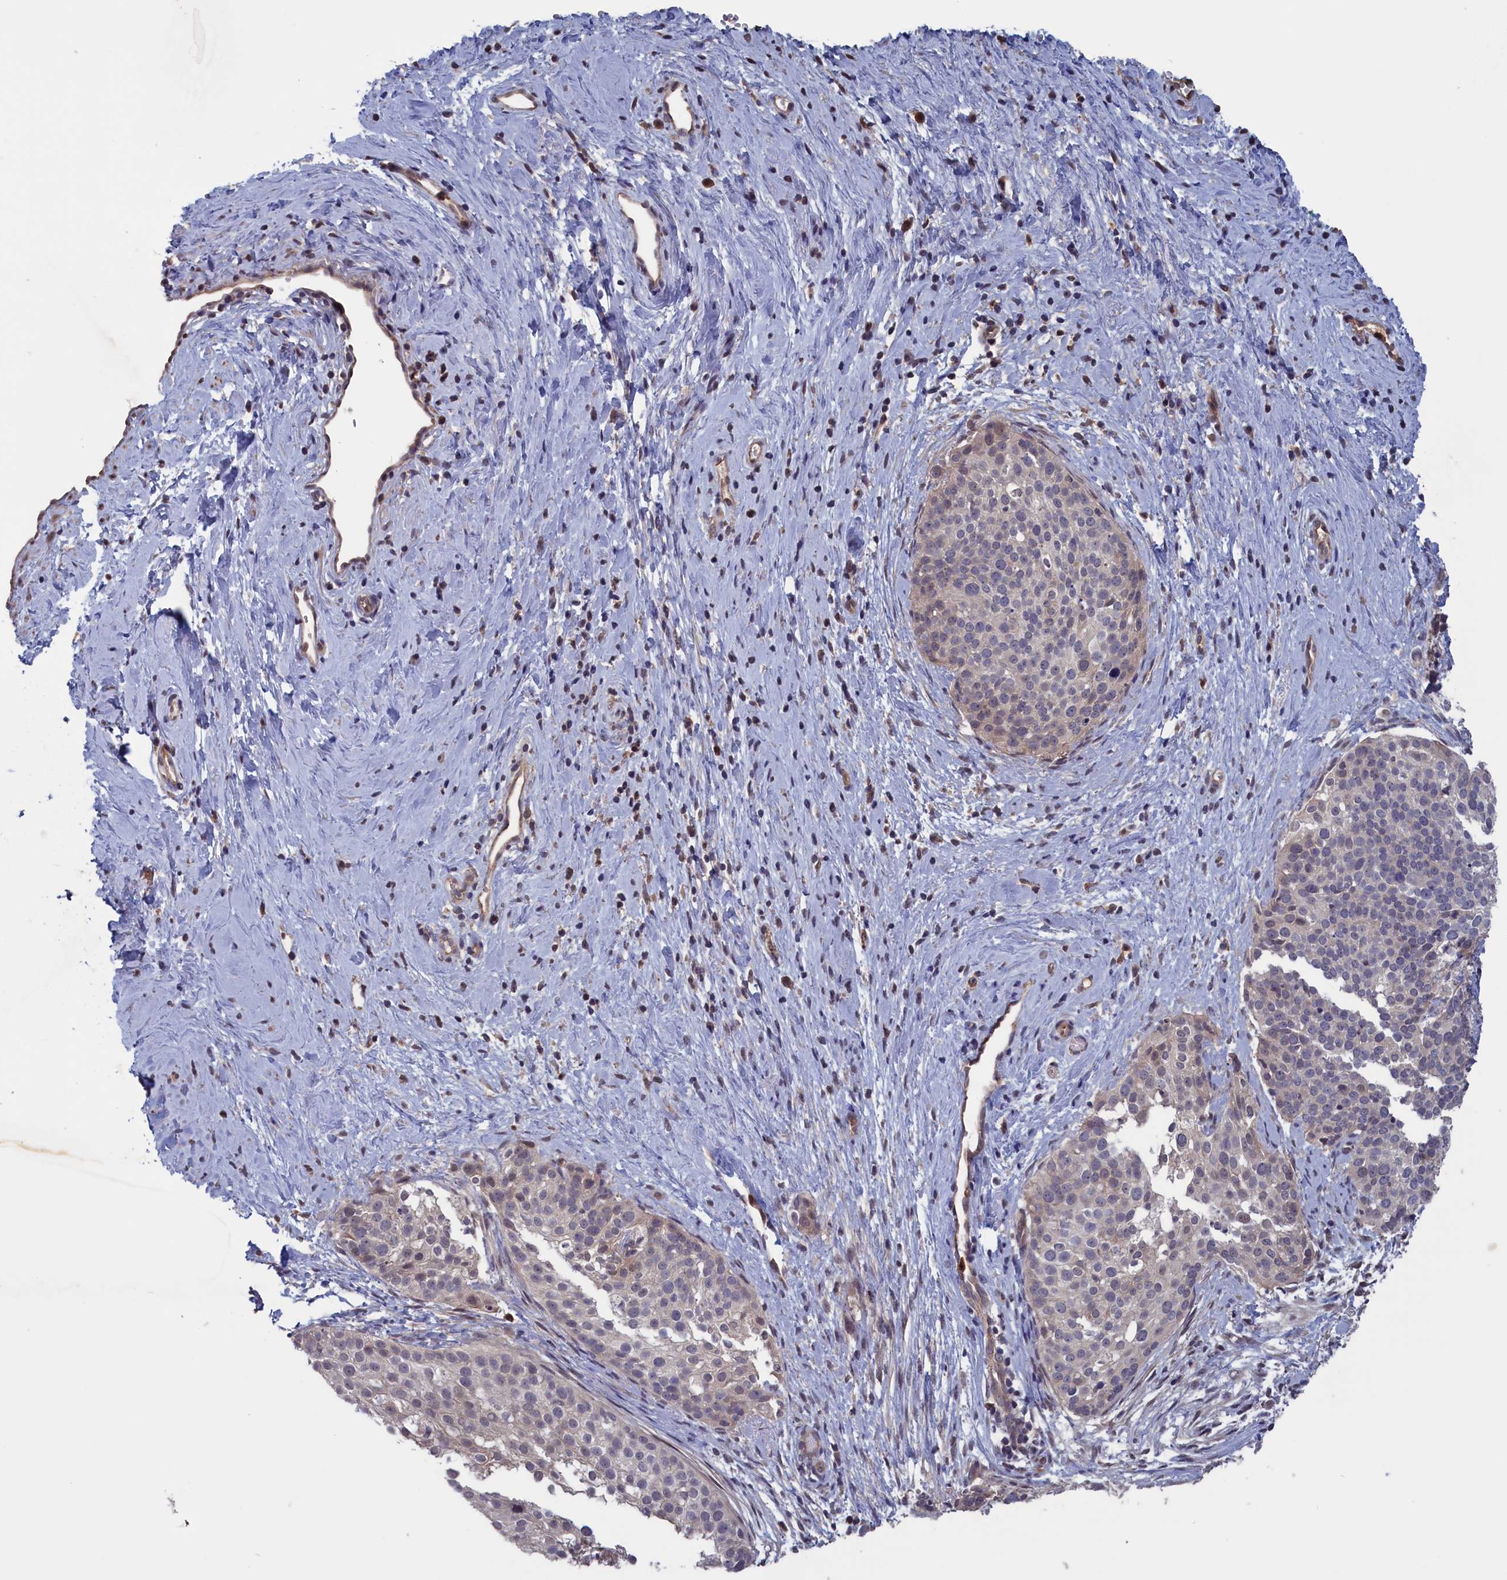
{"staining": {"intensity": "negative", "quantity": "none", "location": "none"}, "tissue": "cervical cancer", "cell_type": "Tumor cells", "image_type": "cancer", "snomed": [{"axis": "morphology", "description": "Squamous cell carcinoma, NOS"}, {"axis": "topography", "description": "Cervix"}], "caption": "Immunohistochemistry (IHC) micrograph of neoplastic tissue: human cervical cancer (squamous cell carcinoma) stained with DAB (3,3'-diaminobenzidine) shows no significant protein positivity in tumor cells. (Stains: DAB (3,3'-diaminobenzidine) immunohistochemistry (IHC) with hematoxylin counter stain, Microscopy: brightfield microscopy at high magnification).", "gene": "PLP2", "patient": {"sex": "female", "age": 44}}